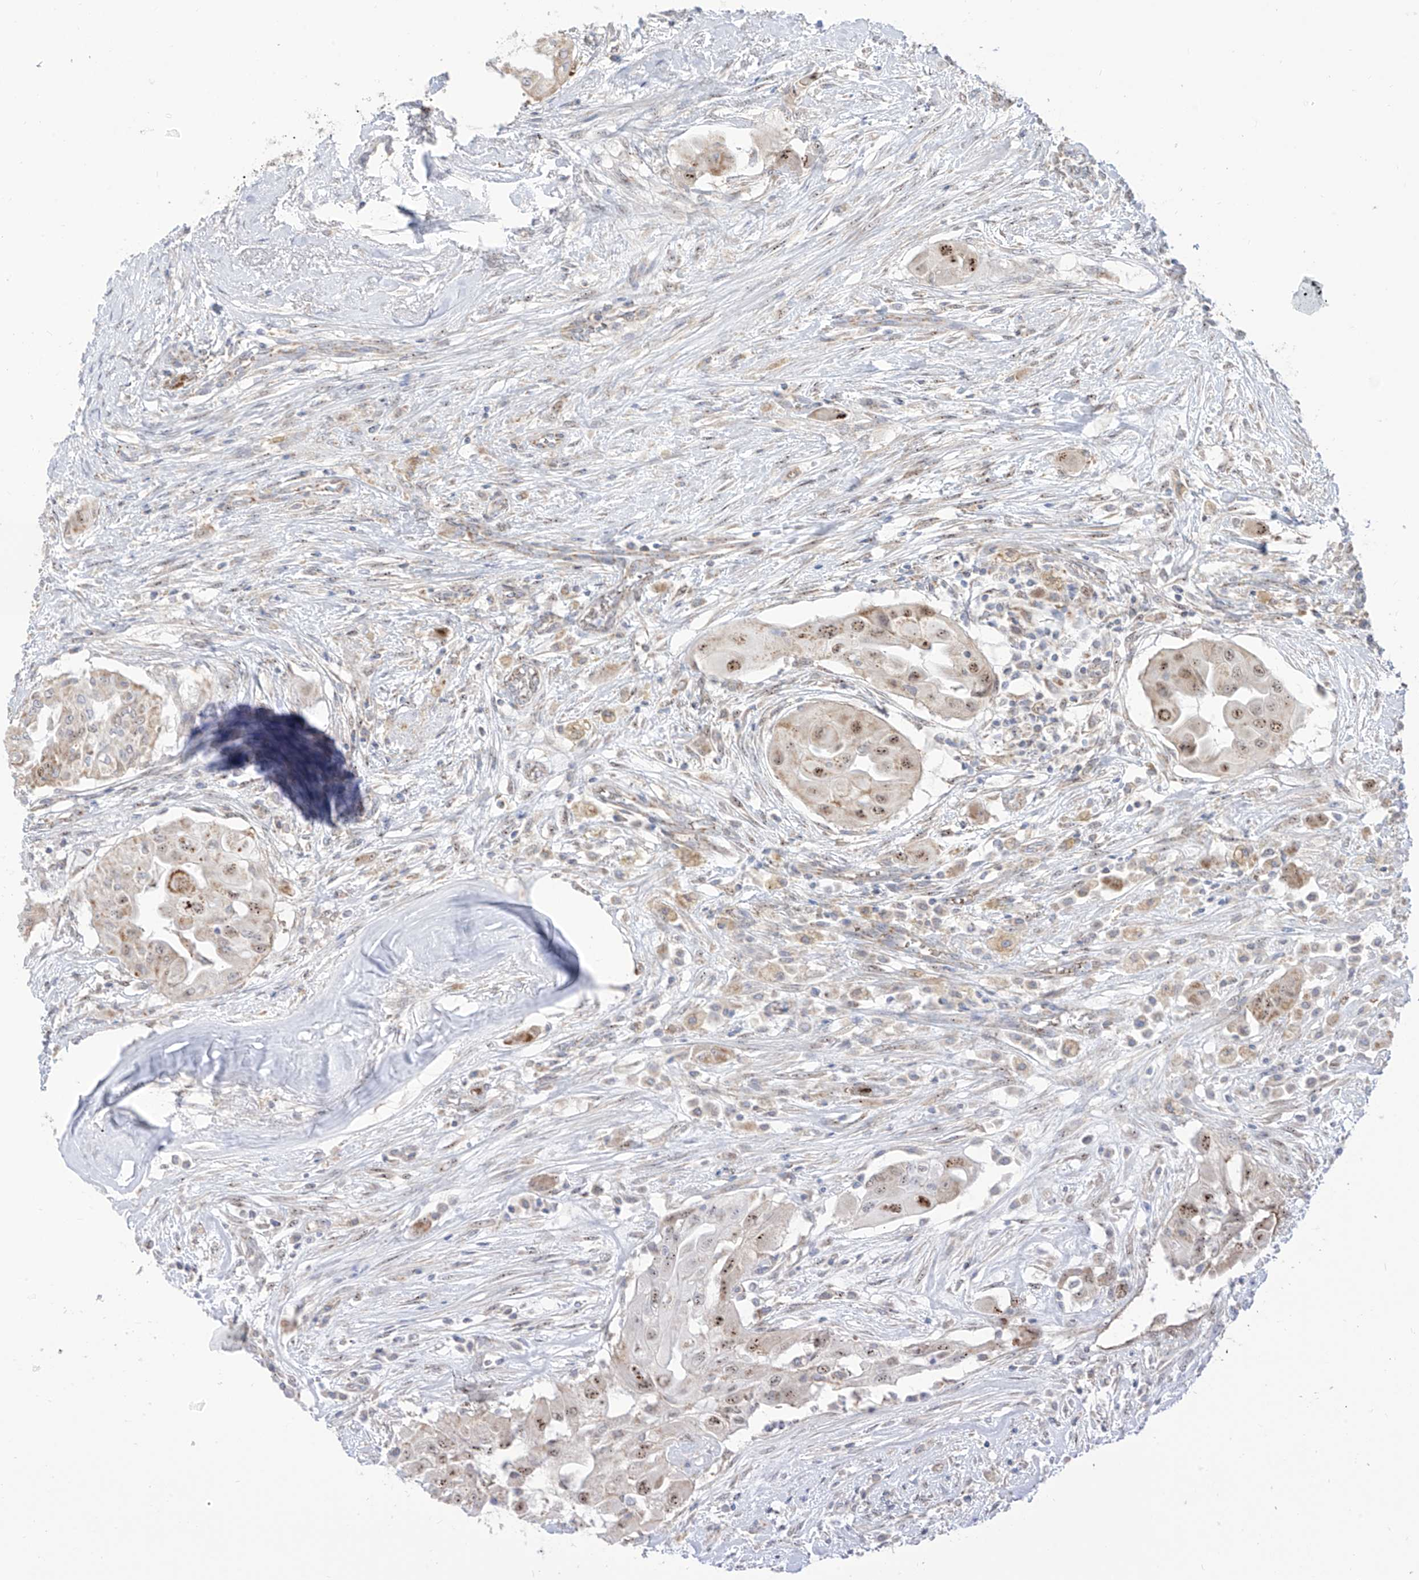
{"staining": {"intensity": "weak", "quantity": ">75%", "location": "cytoplasmic/membranous,nuclear"}, "tissue": "thyroid cancer", "cell_type": "Tumor cells", "image_type": "cancer", "snomed": [{"axis": "morphology", "description": "Papillary adenocarcinoma, NOS"}, {"axis": "topography", "description": "Thyroid gland"}], "caption": "An IHC photomicrograph of neoplastic tissue is shown. Protein staining in brown highlights weak cytoplasmic/membranous and nuclear positivity in thyroid cancer (papillary adenocarcinoma) within tumor cells.", "gene": "ARHGEF40", "patient": {"sex": "female", "age": 59}}